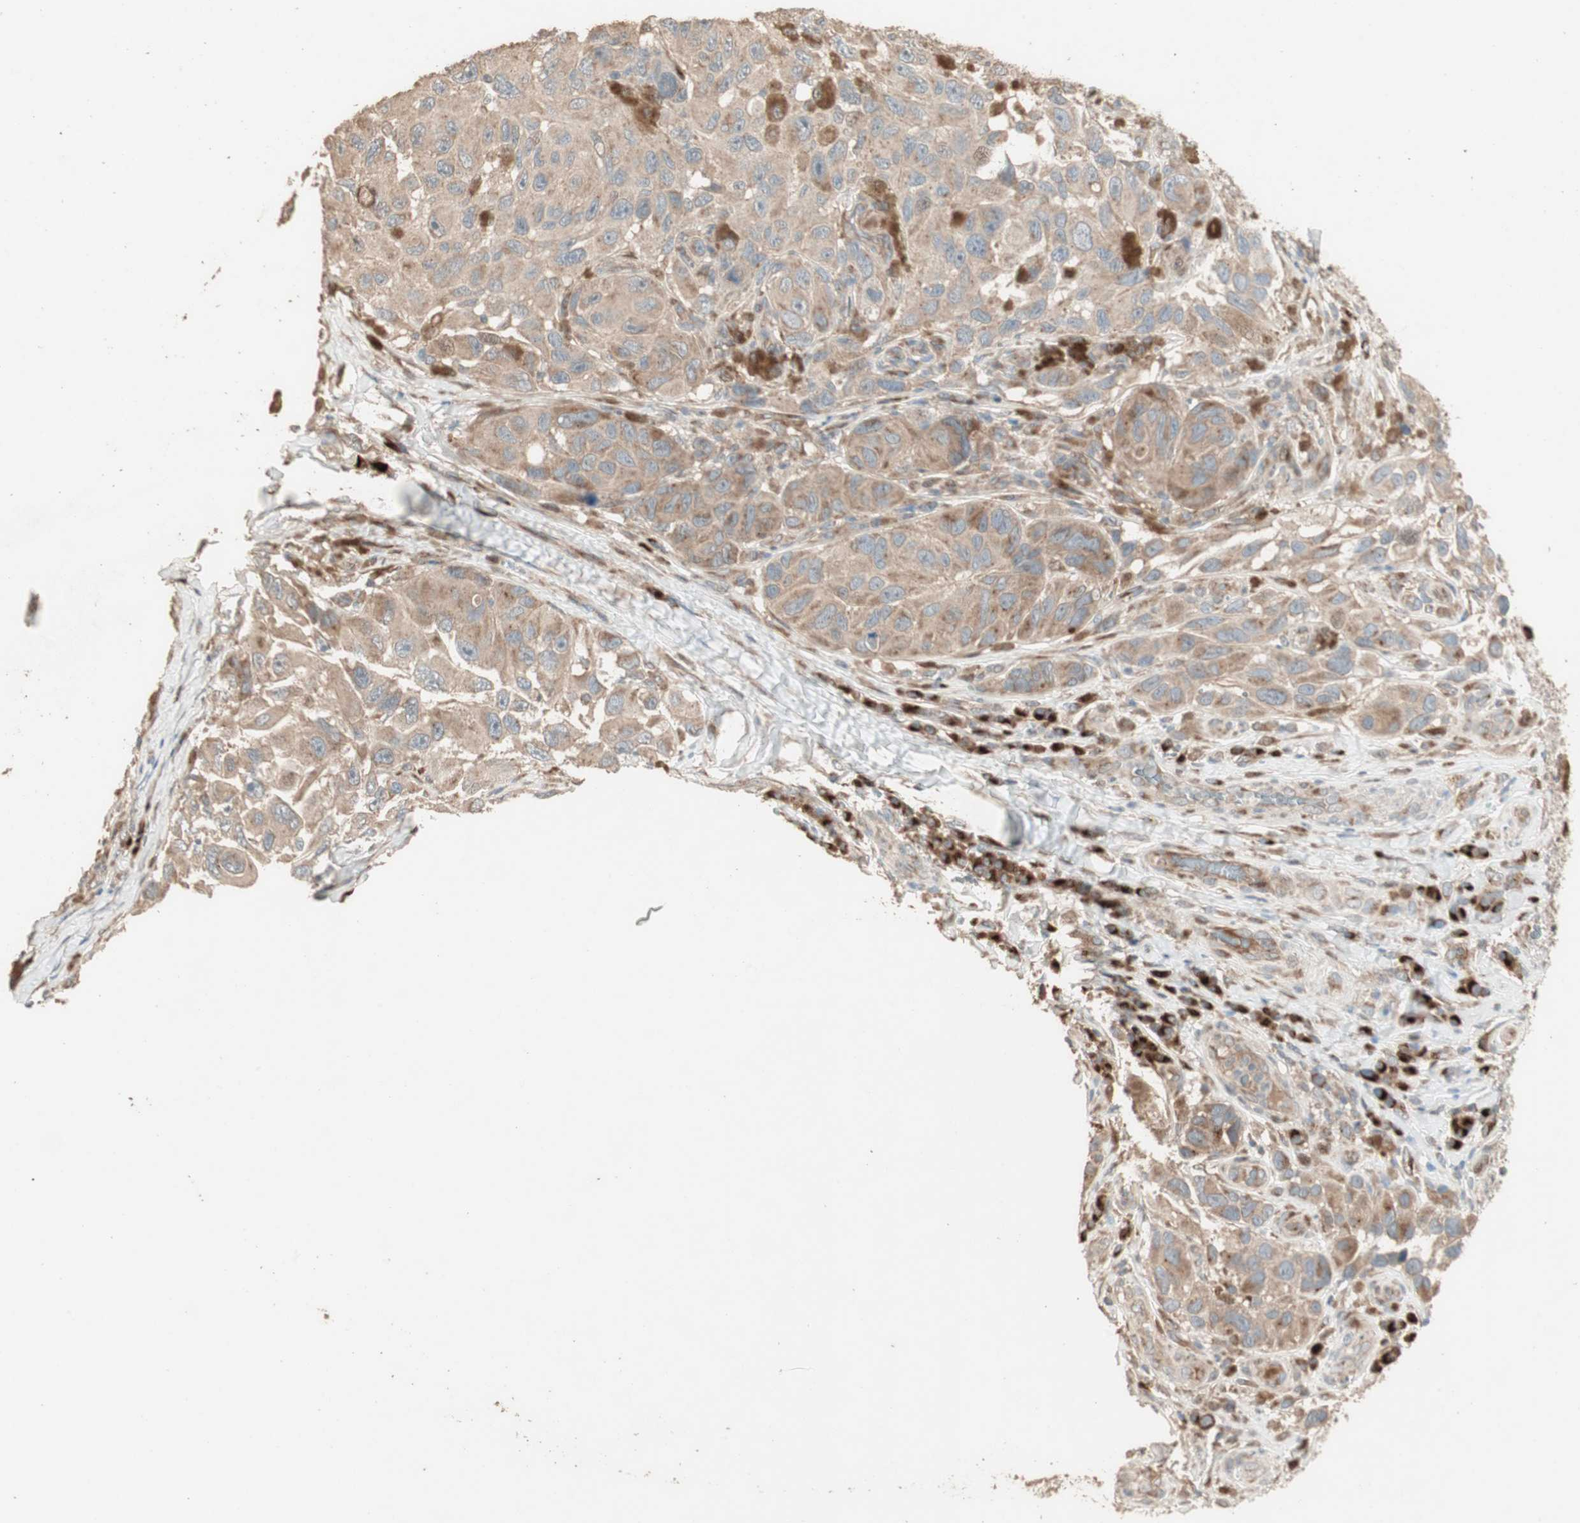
{"staining": {"intensity": "moderate", "quantity": ">75%", "location": "cytoplasmic/membranous"}, "tissue": "melanoma", "cell_type": "Tumor cells", "image_type": "cancer", "snomed": [{"axis": "morphology", "description": "Malignant melanoma, NOS"}, {"axis": "topography", "description": "Skin"}], "caption": "This is an image of IHC staining of malignant melanoma, which shows moderate positivity in the cytoplasmic/membranous of tumor cells.", "gene": "RARRES1", "patient": {"sex": "female", "age": 73}}